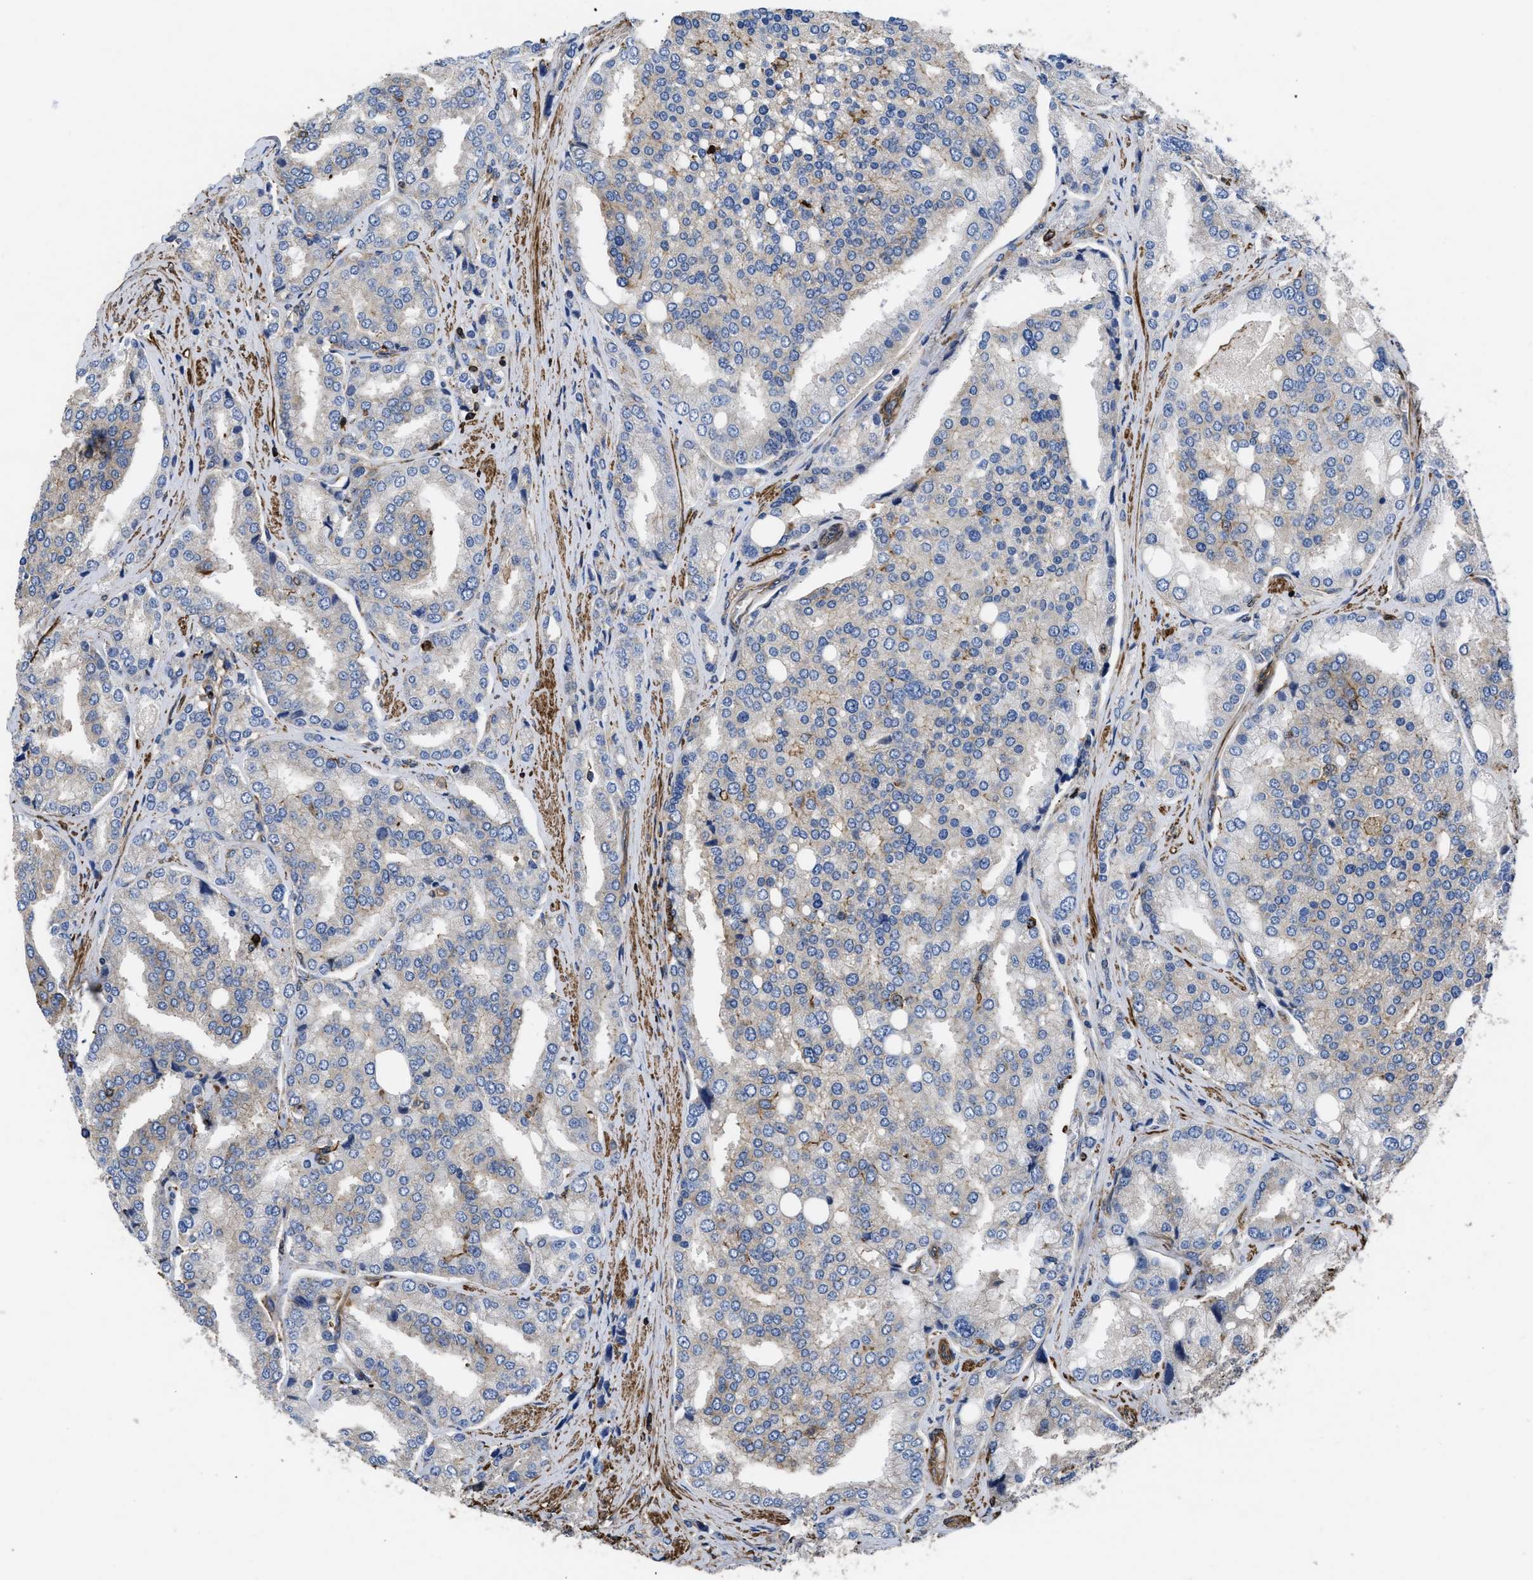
{"staining": {"intensity": "weak", "quantity": "<25%", "location": "cytoplasmic/membranous"}, "tissue": "prostate cancer", "cell_type": "Tumor cells", "image_type": "cancer", "snomed": [{"axis": "morphology", "description": "Adenocarcinoma, High grade"}, {"axis": "topography", "description": "Prostate"}], "caption": "A high-resolution photomicrograph shows immunohistochemistry staining of adenocarcinoma (high-grade) (prostate), which demonstrates no significant expression in tumor cells.", "gene": "SCUBE2", "patient": {"sex": "male", "age": 50}}